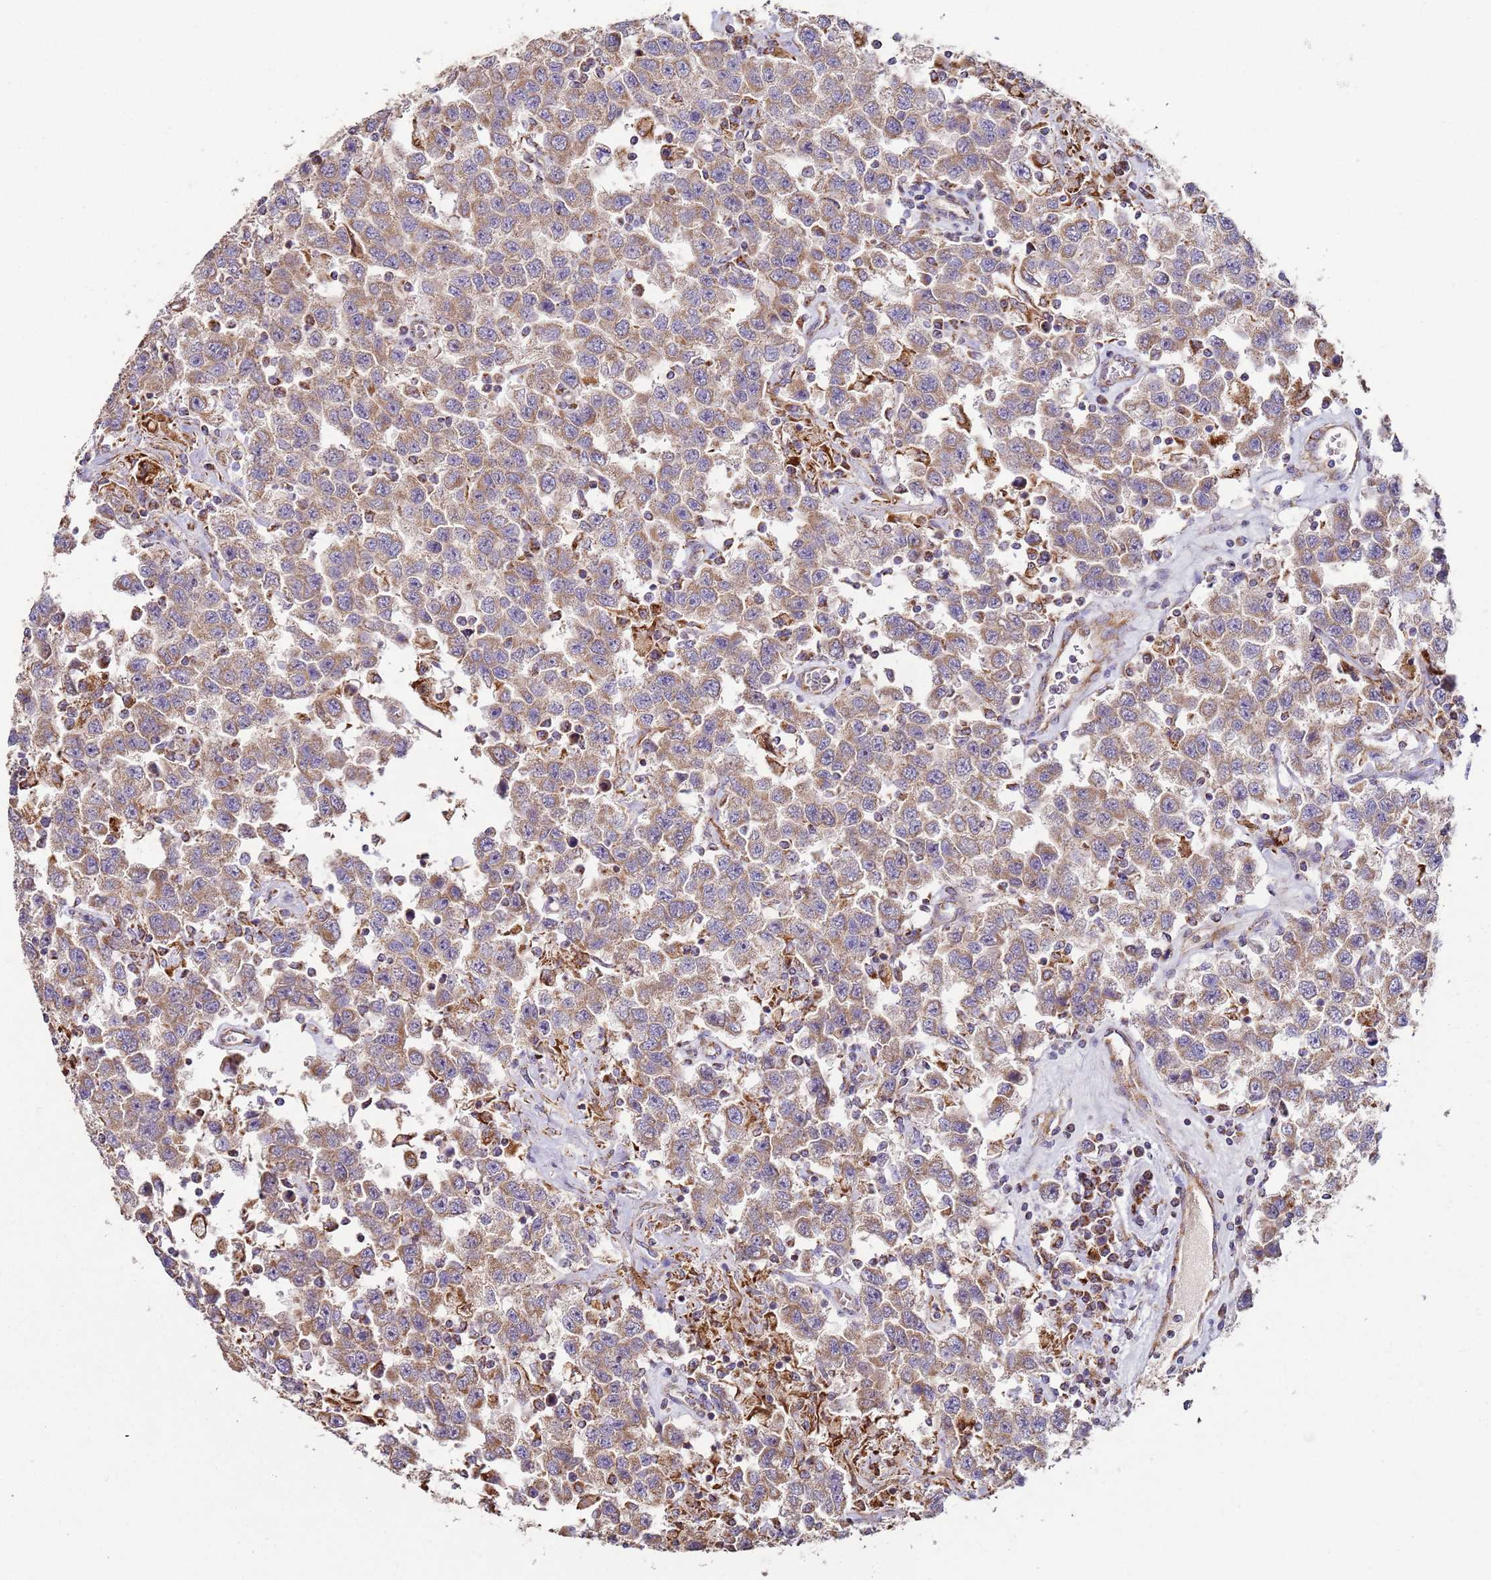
{"staining": {"intensity": "moderate", "quantity": ">75%", "location": "cytoplasmic/membranous"}, "tissue": "testis cancer", "cell_type": "Tumor cells", "image_type": "cancer", "snomed": [{"axis": "morphology", "description": "Seminoma, NOS"}, {"axis": "topography", "description": "Testis"}], "caption": "Tumor cells show medium levels of moderate cytoplasmic/membranous positivity in approximately >75% of cells in human testis seminoma.", "gene": "FBXO33", "patient": {"sex": "male", "age": 41}}